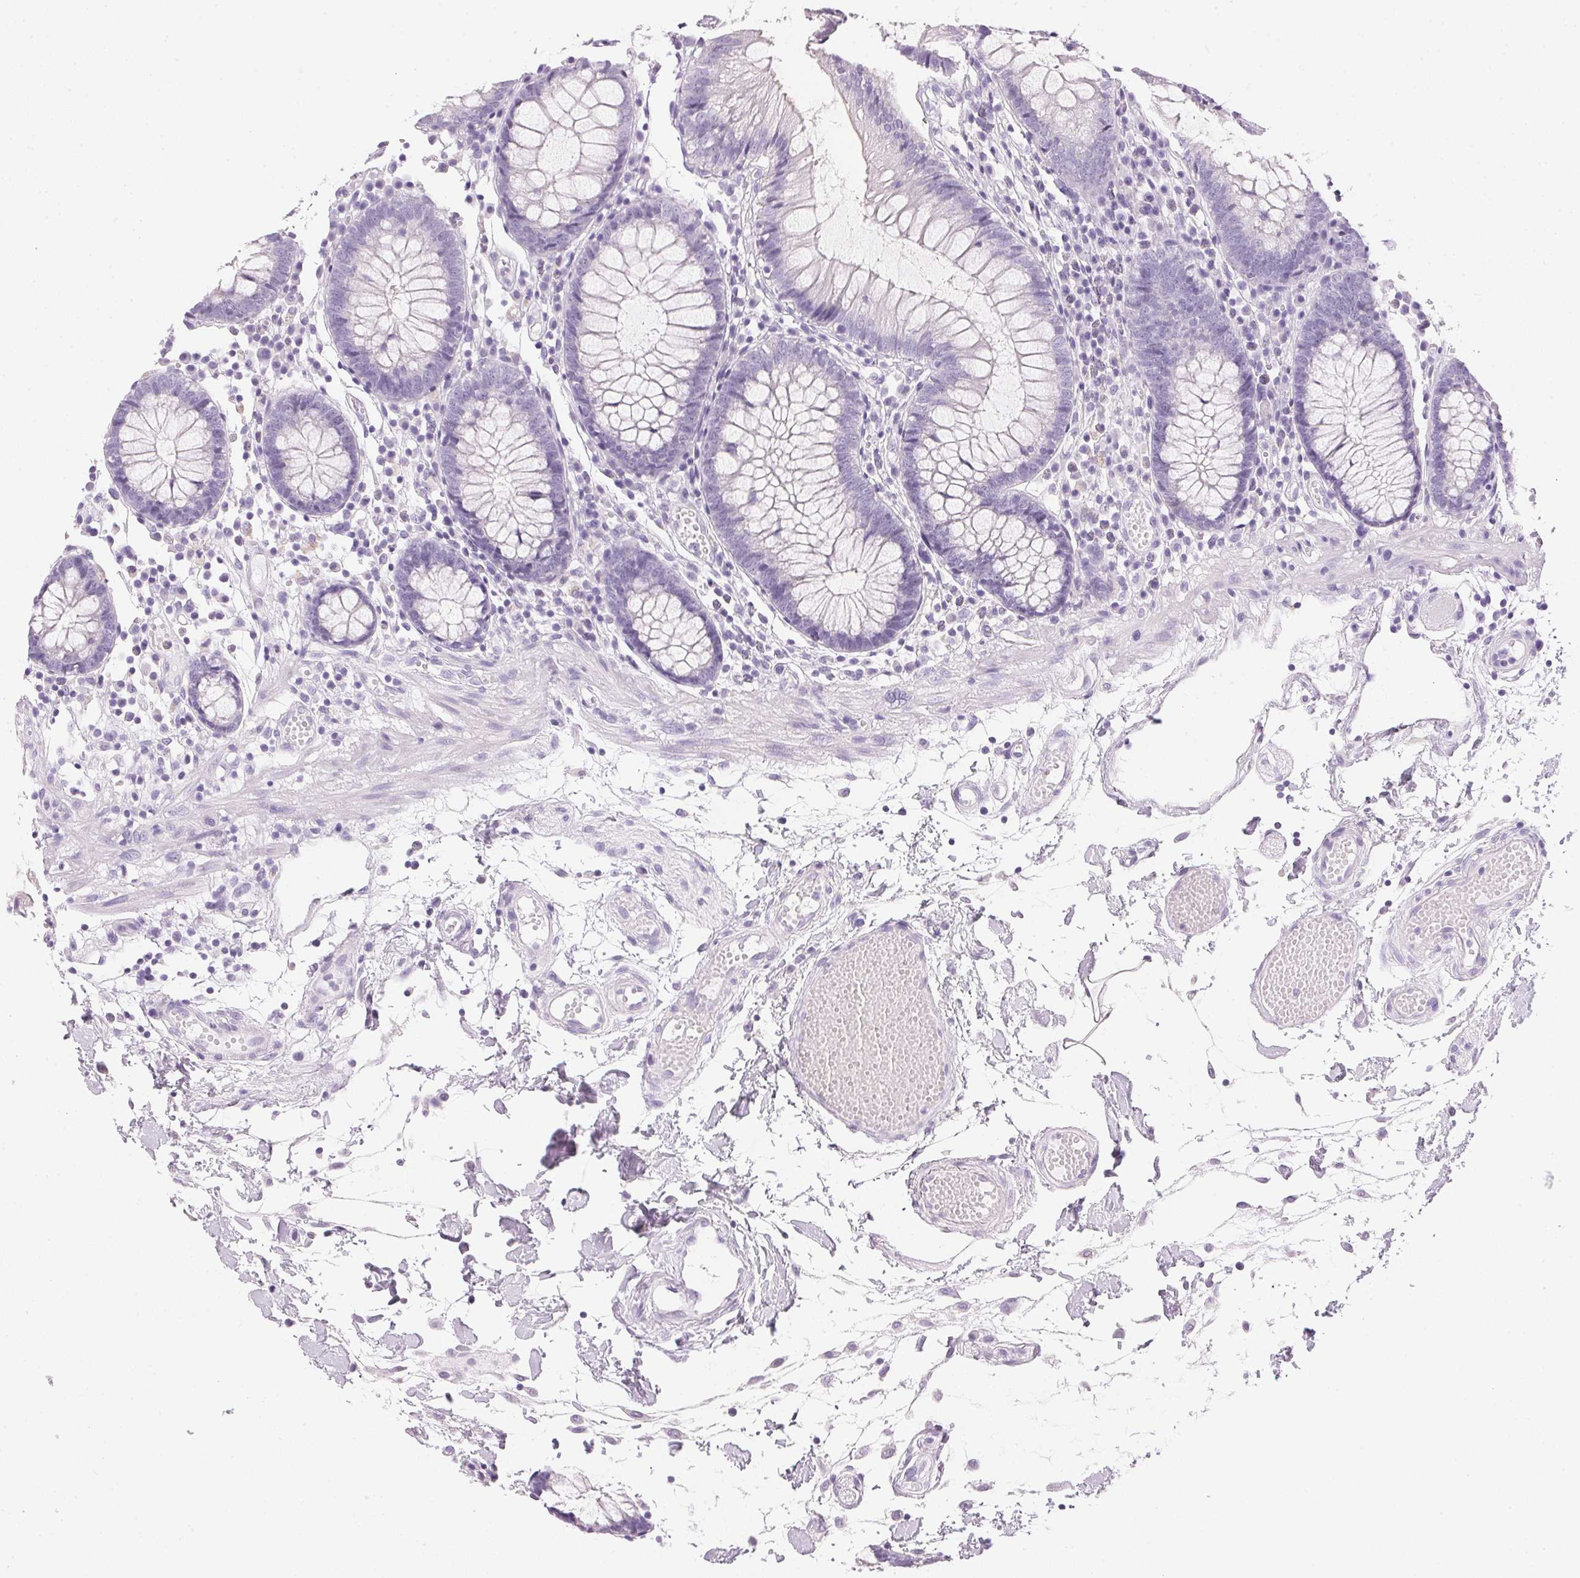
{"staining": {"intensity": "negative", "quantity": "none", "location": "none"}, "tissue": "colon", "cell_type": "Endothelial cells", "image_type": "normal", "snomed": [{"axis": "morphology", "description": "Normal tissue, NOS"}, {"axis": "morphology", "description": "Adenocarcinoma, NOS"}, {"axis": "topography", "description": "Colon"}], "caption": "This photomicrograph is of normal colon stained with immunohistochemistry (IHC) to label a protein in brown with the nuclei are counter-stained blue. There is no positivity in endothelial cells.", "gene": "IGFBP1", "patient": {"sex": "male", "age": 83}}